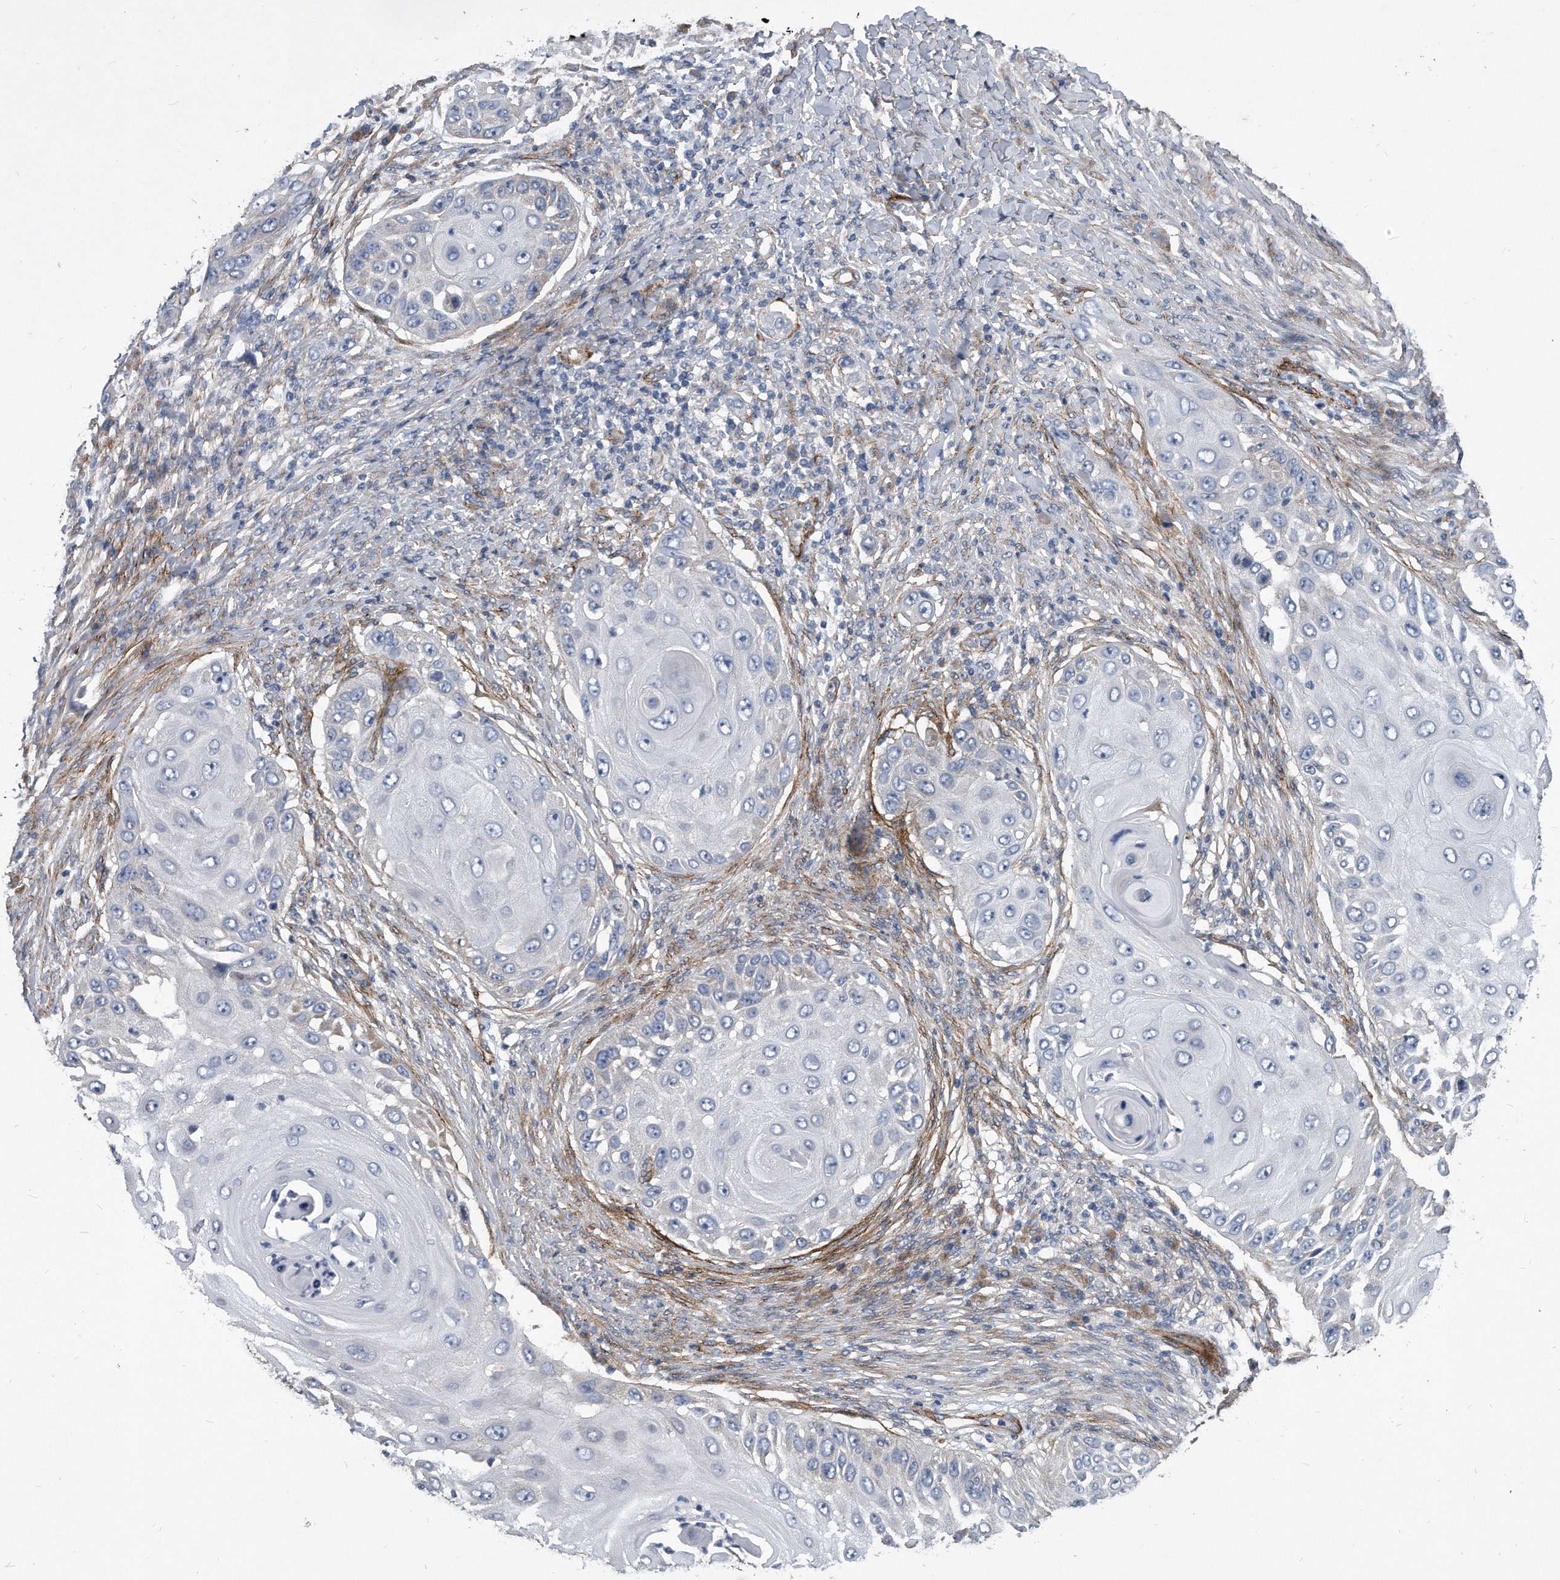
{"staining": {"intensity": "negative", "quantity": "none", "location": "none"}, "tissue": "skin cancer", "cell_type": "Tumor cells", "image_type": "cancer", "snomed": [{"axis": "morphology", "description": "Squamous cell carcinoma, NOS"}, {"axis": "topography", "description": "Skin"}], "caption": "Skin squamous cell carcinoma was stained to show a protein in brown. There is no significant staining in tumor cells. (DAB (3,3'-diaminobenzidine) immunohistochemistry with hematoxylin counter stain).", "gene": "EIF2B4", "patient": {"sex": "female", "age": 44}}